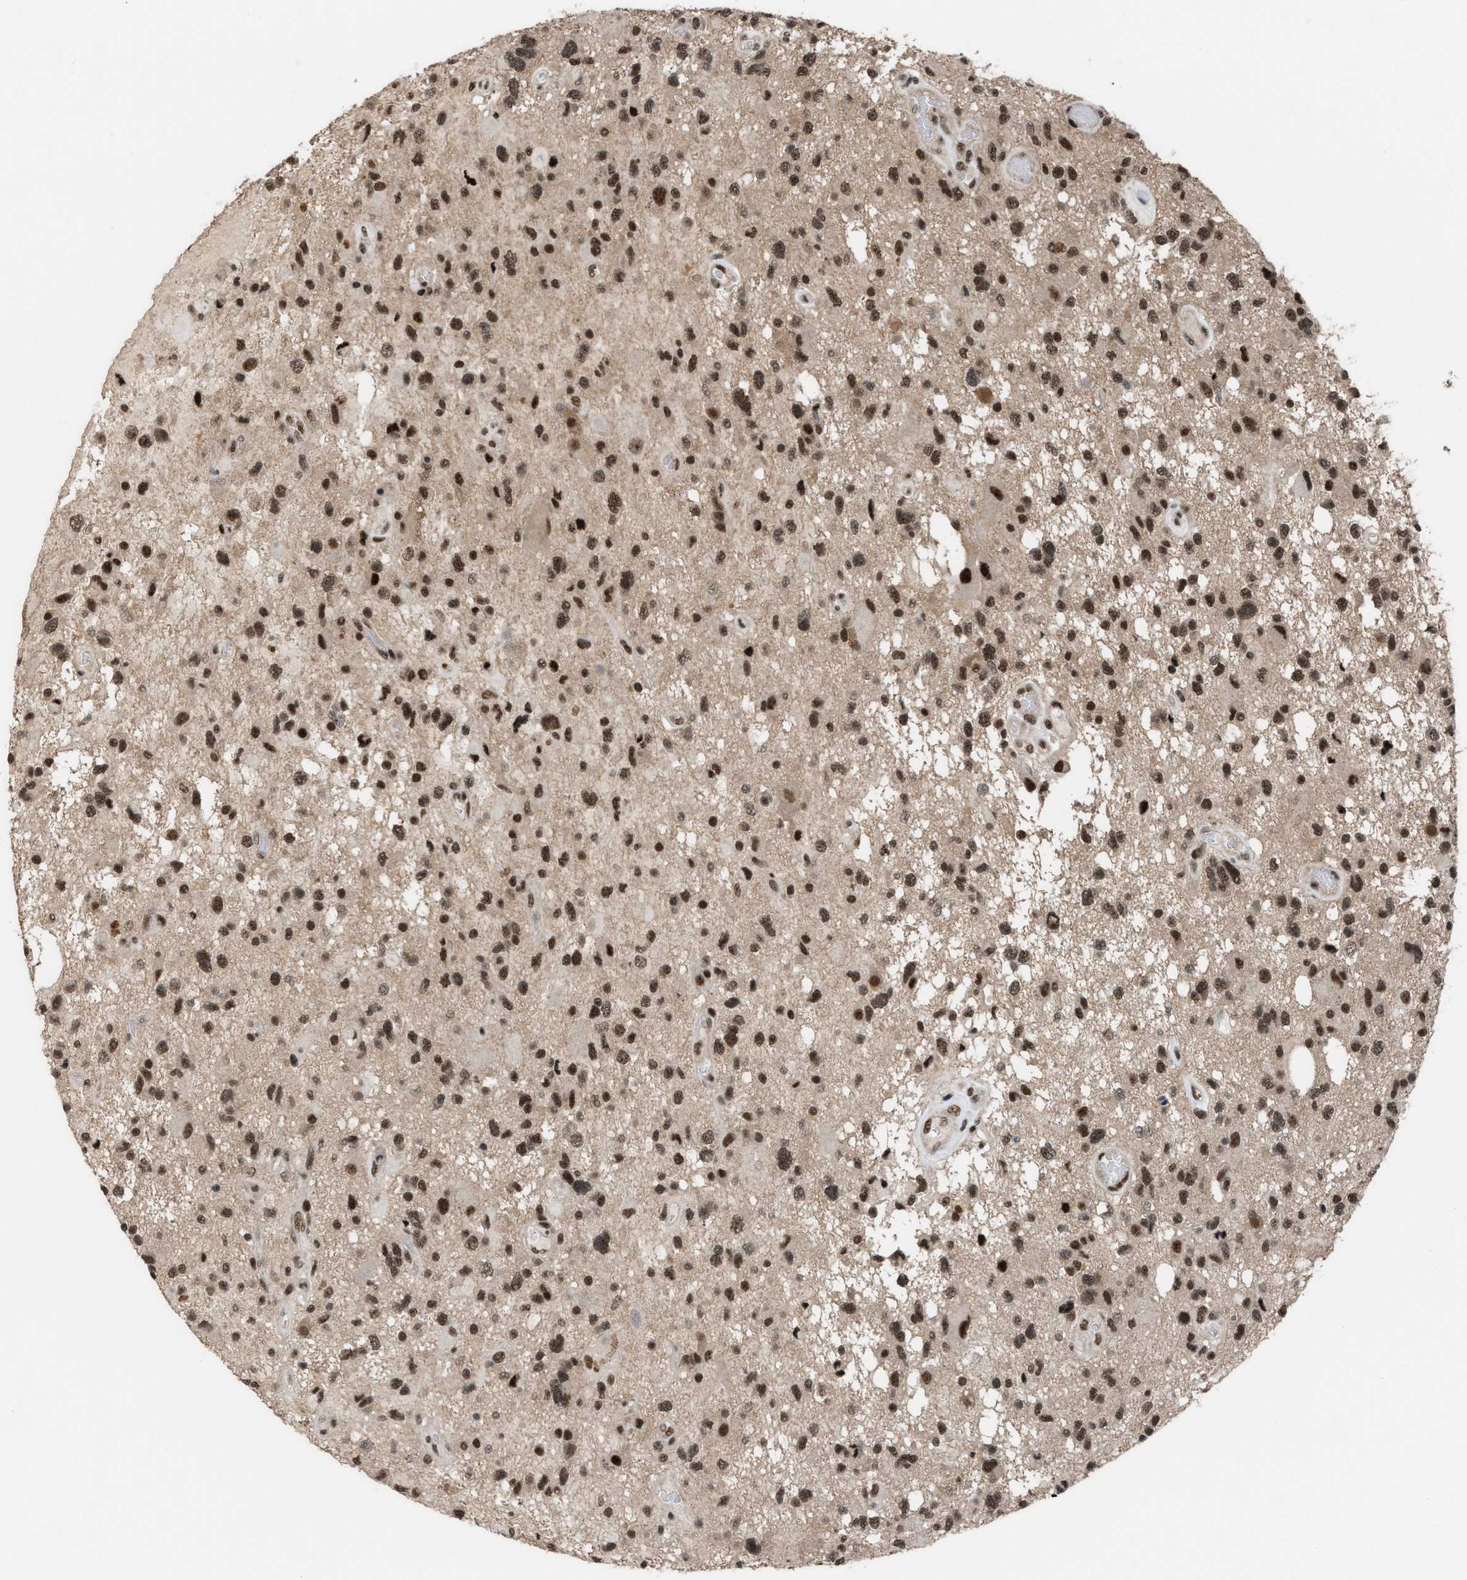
{"staining": {"intensity": "strong", "quantity": ">75%", "location": "nuclear"}, "tissue": "glioma", "cell_type": "Tumor cells", "image_type": "cancer", "snomed": [{"axis": "morphology", "description": "Glioma, malignant, High grade"}, {"axis": "topography", "description": "Brain"}], "caption": "Malignant glioma (high-grade) stained with a brown dye reveals strong nuclear positive expression in approximately >75% of tumor cells.", "gene": "PRPF4", "patient": {"sex": "male", "age": 33}}